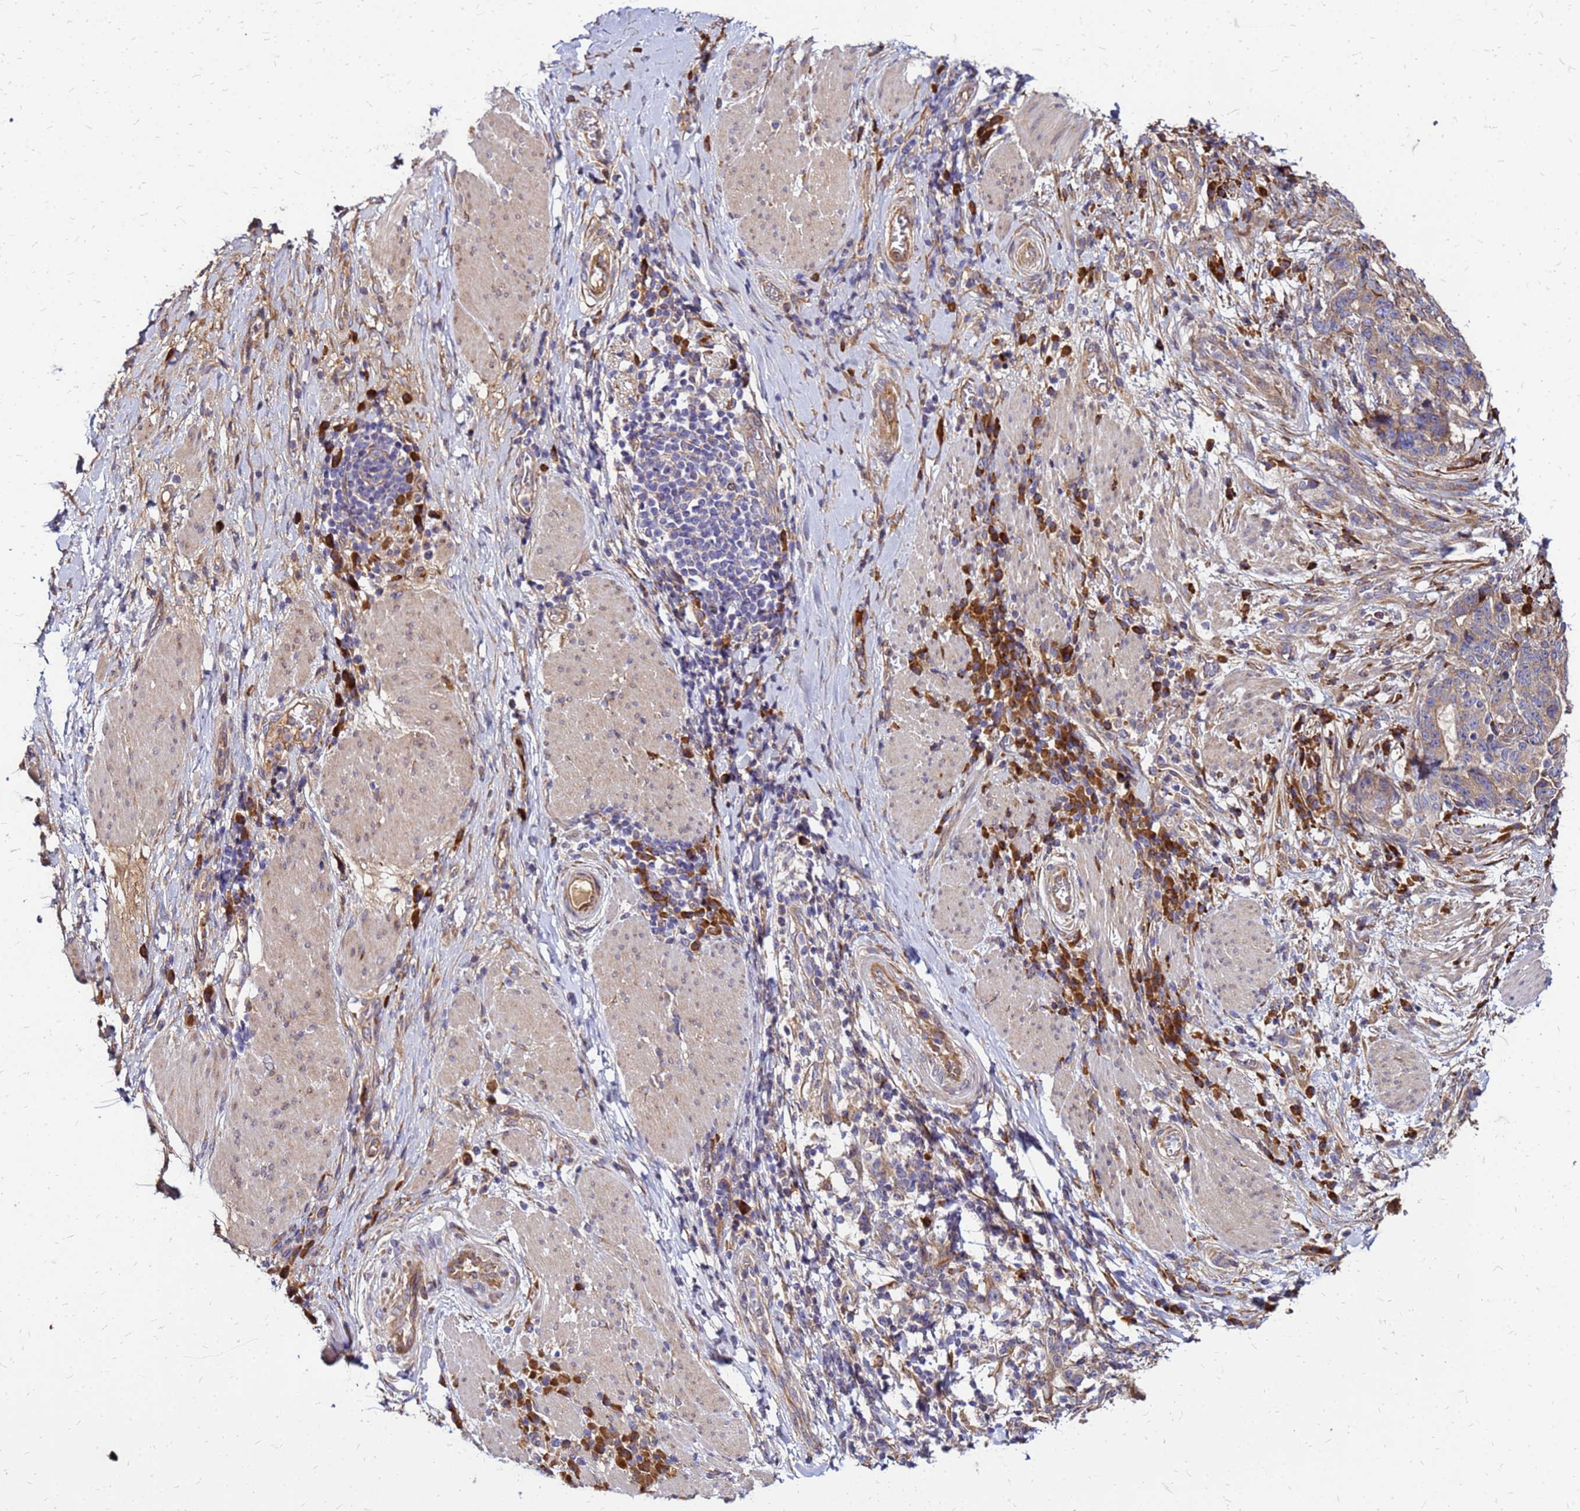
{"staining": {"intensity": "moderate", "quantity": ">75%", "location": "cytoplasmic/membranous"}, "tissue": "stomach cancer", "cell_type": "Tumor cells", "image_type": "cancer", "snomed": [{"axis": "morphology", "description": "Normal tissue, NOS"}, {"axis": "morphology", "description": "Adenocarcinoma, NOS"}, {"axis": "topography", "description": "Stomach"}], "caption": "A micrograph of stomach adenocarcinoma stained for a protein demonstrates moderate cytoplasmic/membranous brown staining in tumor cells.", "gene": "VMO1", "patient": {"sex": "female", "age": 64}}